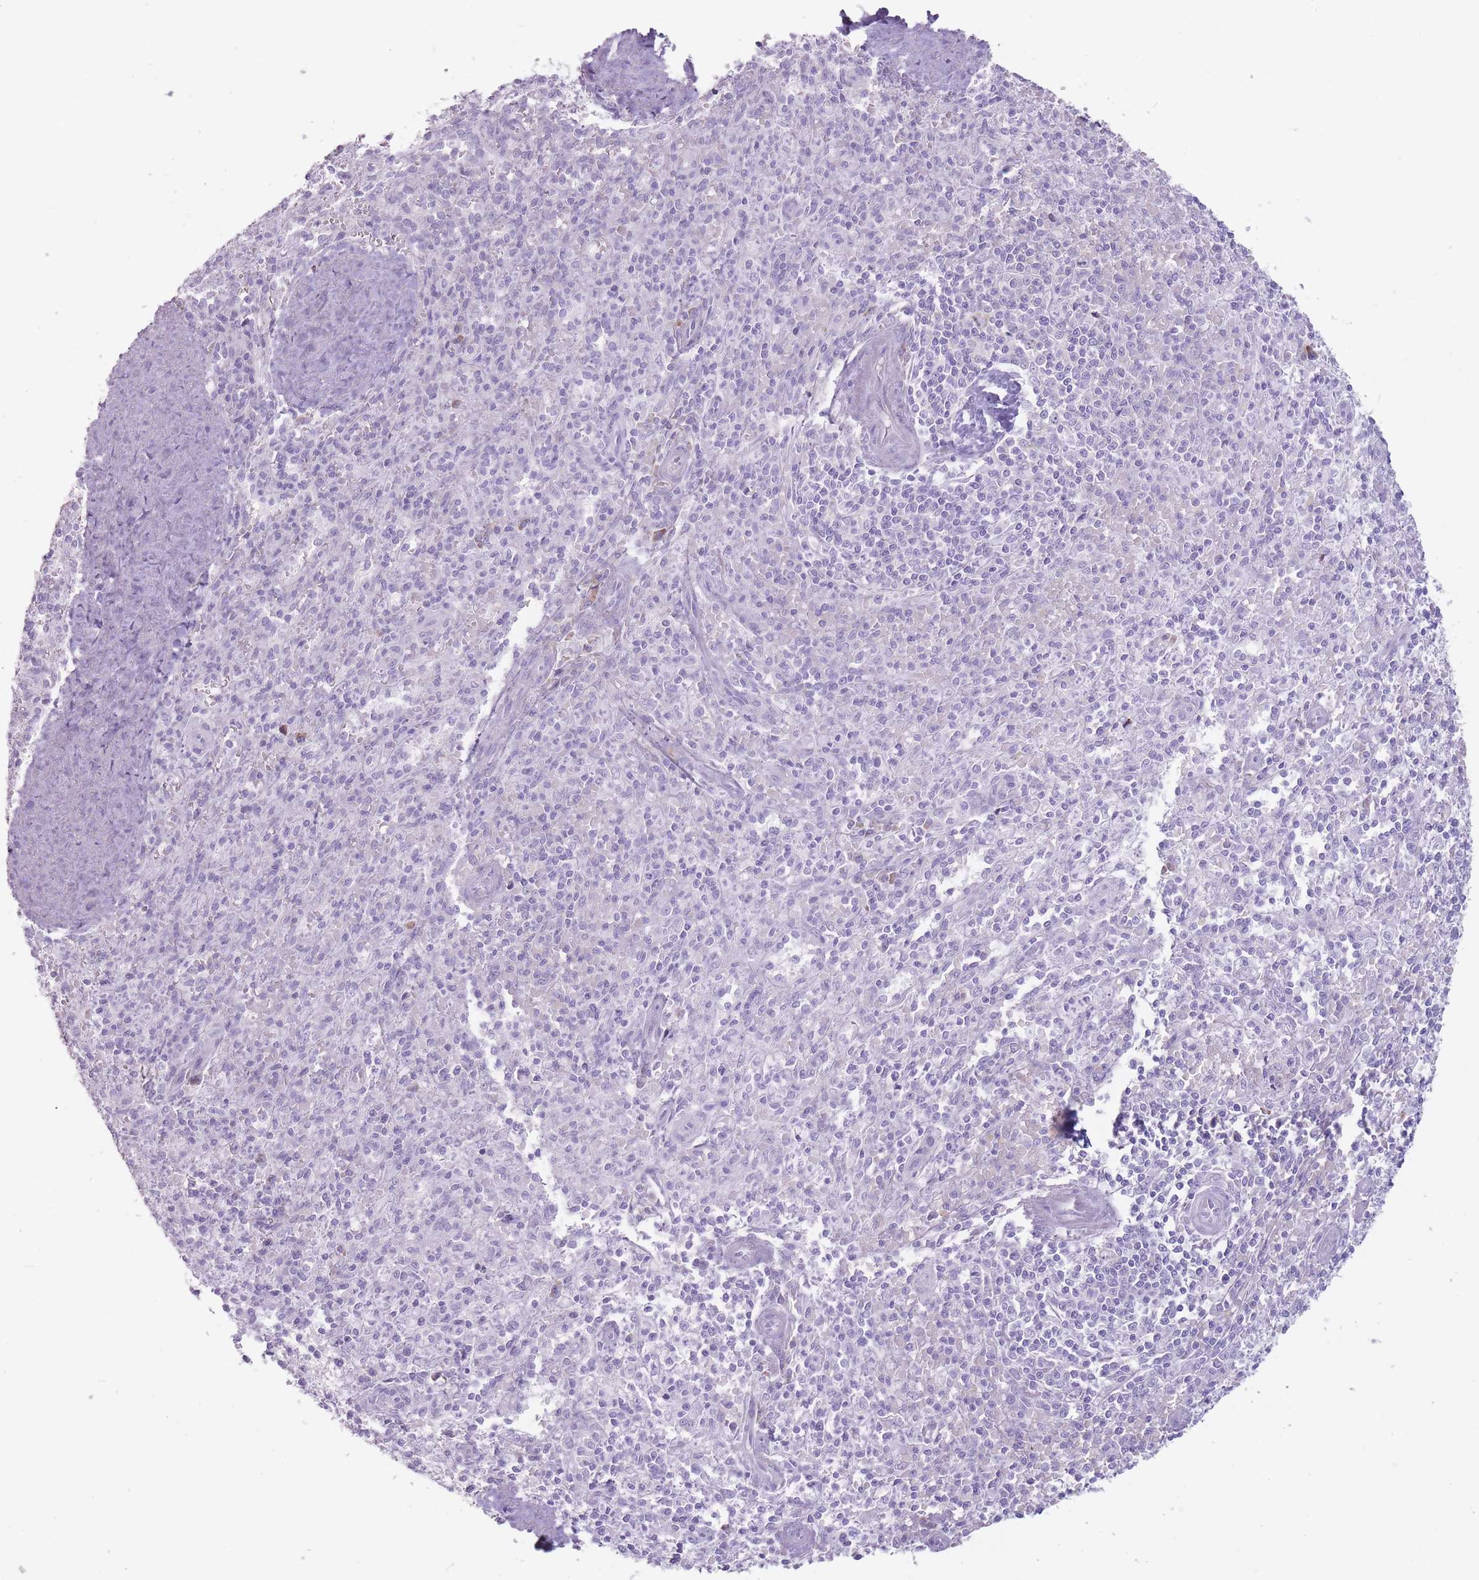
{"staining": {"intensity": "moderate", "quantity": "<25%", "location": "cytoplasmic/membranous"}, "tissue": "spleen", "cell_type": "Cells in red pulp", "image_type": "normal", "snomed": [{"axis": "morphology", "description": "Normal tissue, NOS"}, {"axis": "topography", "description": "Spleen"}], "caption": "Unremarkable spleen demonstrates moderate cytoplasmic/membranous expression in about <25% of cells in red pulp.", "gene": "RPL18", "patient": {"sex": "female", "age": 70}}